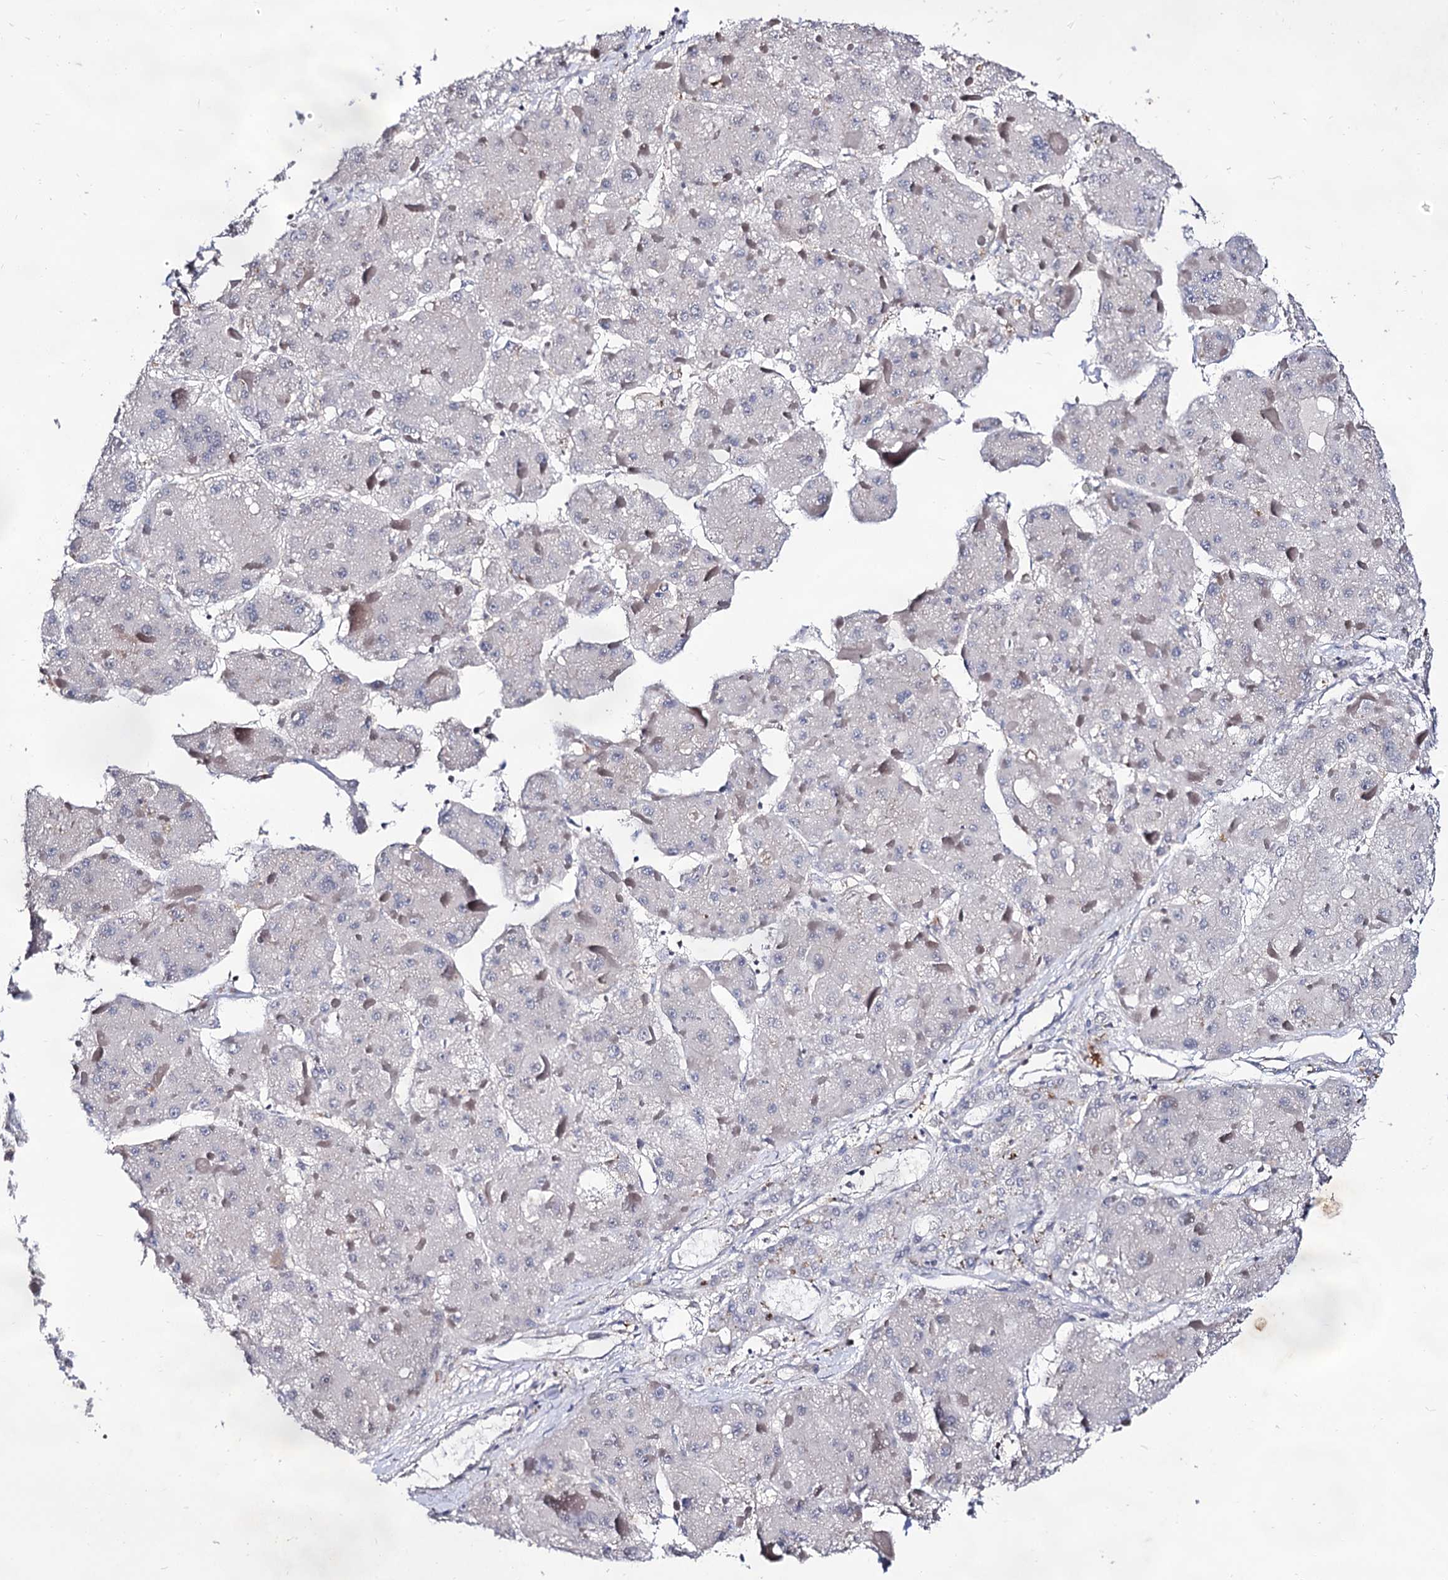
{"staining": {"intensity": "weak", "quantity": "<25%", "location": "cytoplasmic/membranous"}, "tissue": "liver cancer", "cell_type": "Tumor cells", "image_type": "cancer", "snomed": [{"axis": "morphology", "description": "Carcinoma, Hepatocellular, NOS"}, {"axis": "topography", "description": "Liver"}], "caption": "Tumor cells are negative for protein expression in human liver hepatocellular carcinoma.", "gene": "ARFIP2", "patient": {"sex": "female", "age": 73}}